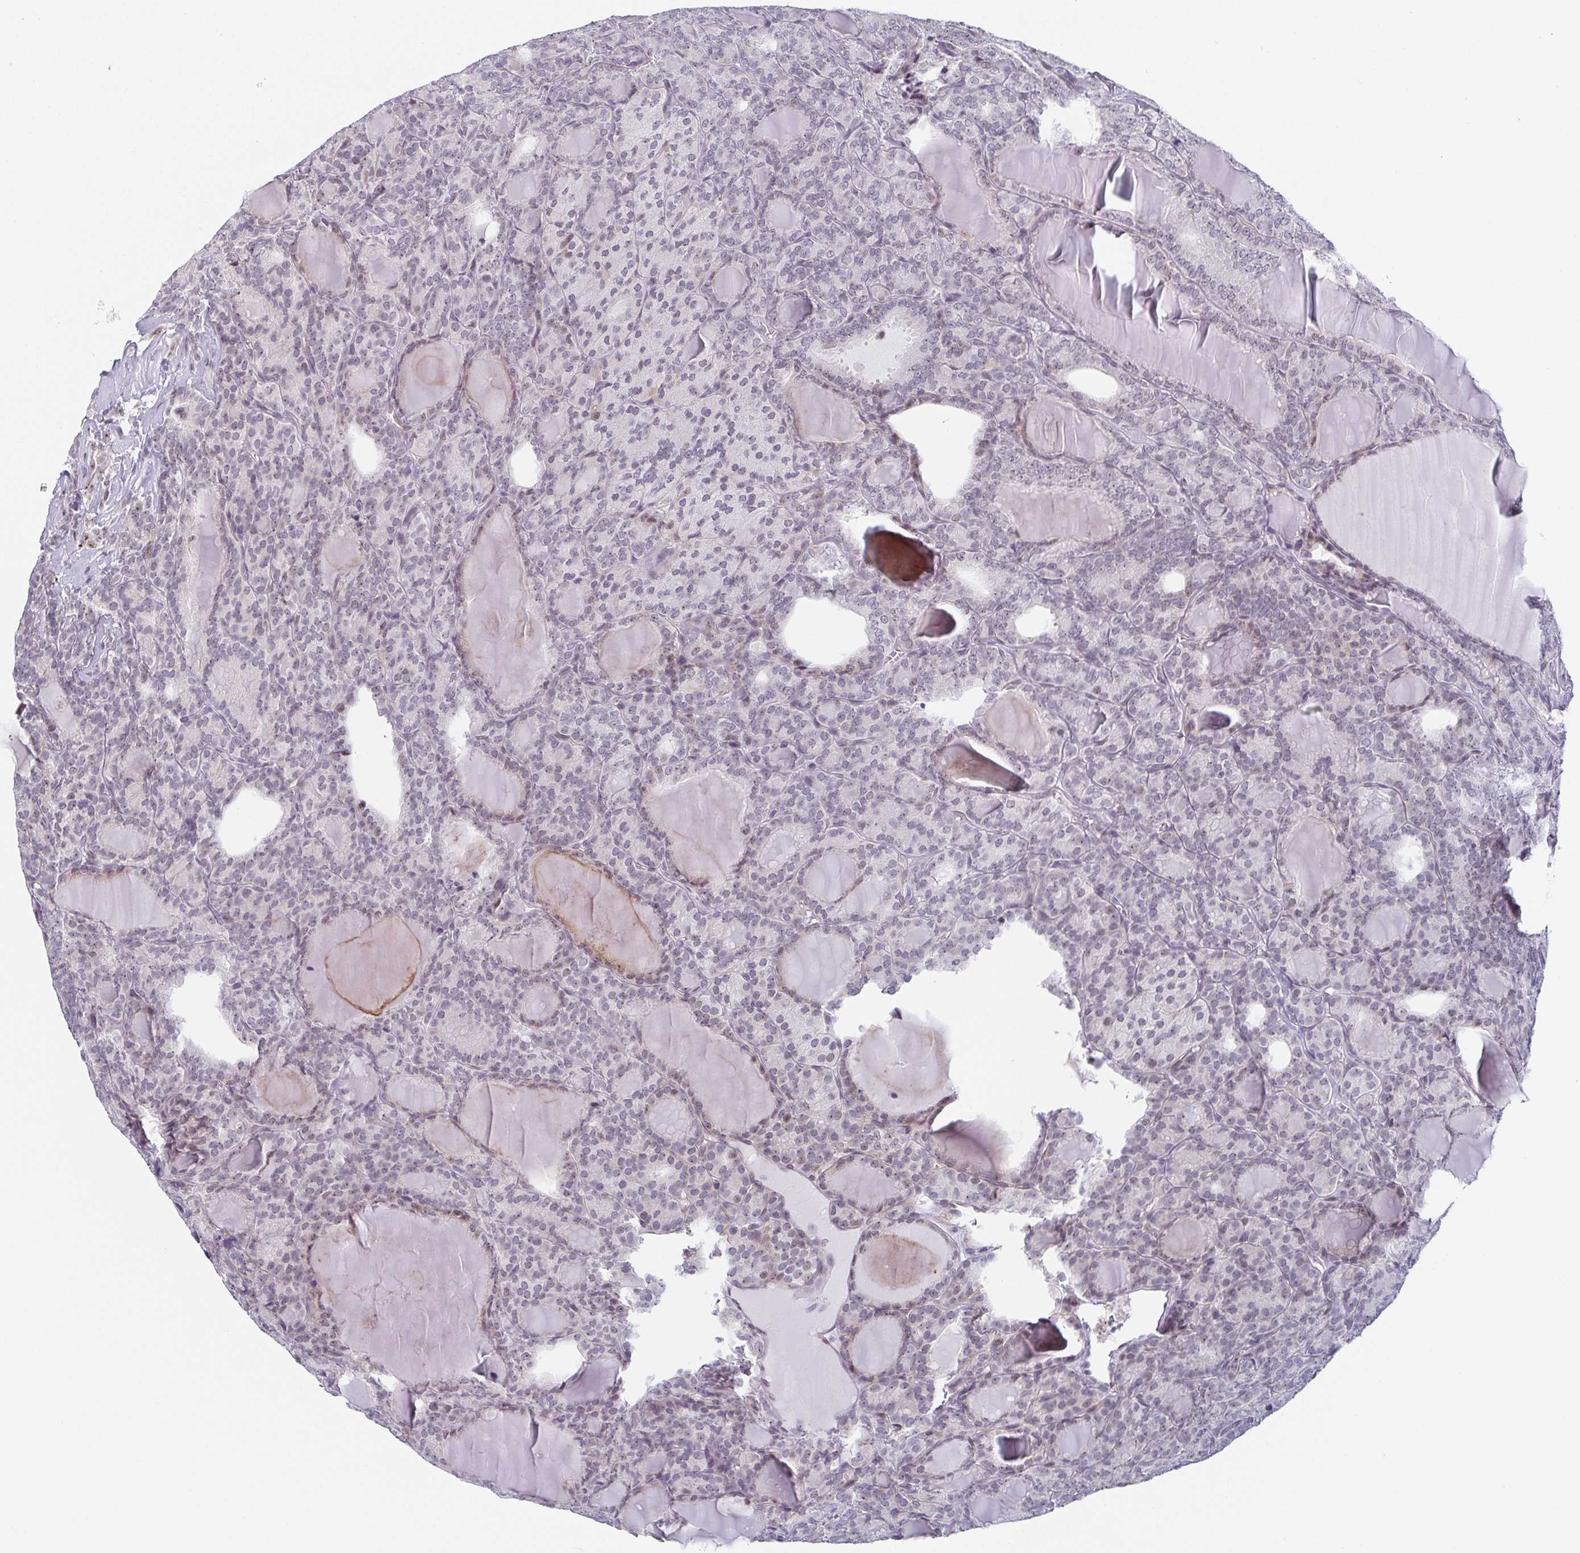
{"staining": {"intensity": "weak", "quantity": "<25%", "location": "nuclear"}, "tissue": "thyroid cancer", "cell_type": "Tumor cells", "image_type": "cancer", "snomed": [{"axis": "morphology", "description": "Follicular adenoma carcinoma, NOS"}, {"axis": "topography", "description": "Thyroid gland"}], "caption": "The IHC image has no significant positivity in tumor cells of thyroid cancer (follicular adenoma carcinoma) tissue. The staining is performed using DAB brown chromogen with nuclei counter-stained in using hematoxylin.", "gene": "EXOSC7", "patient": {"sex": "male", "age": 74}}